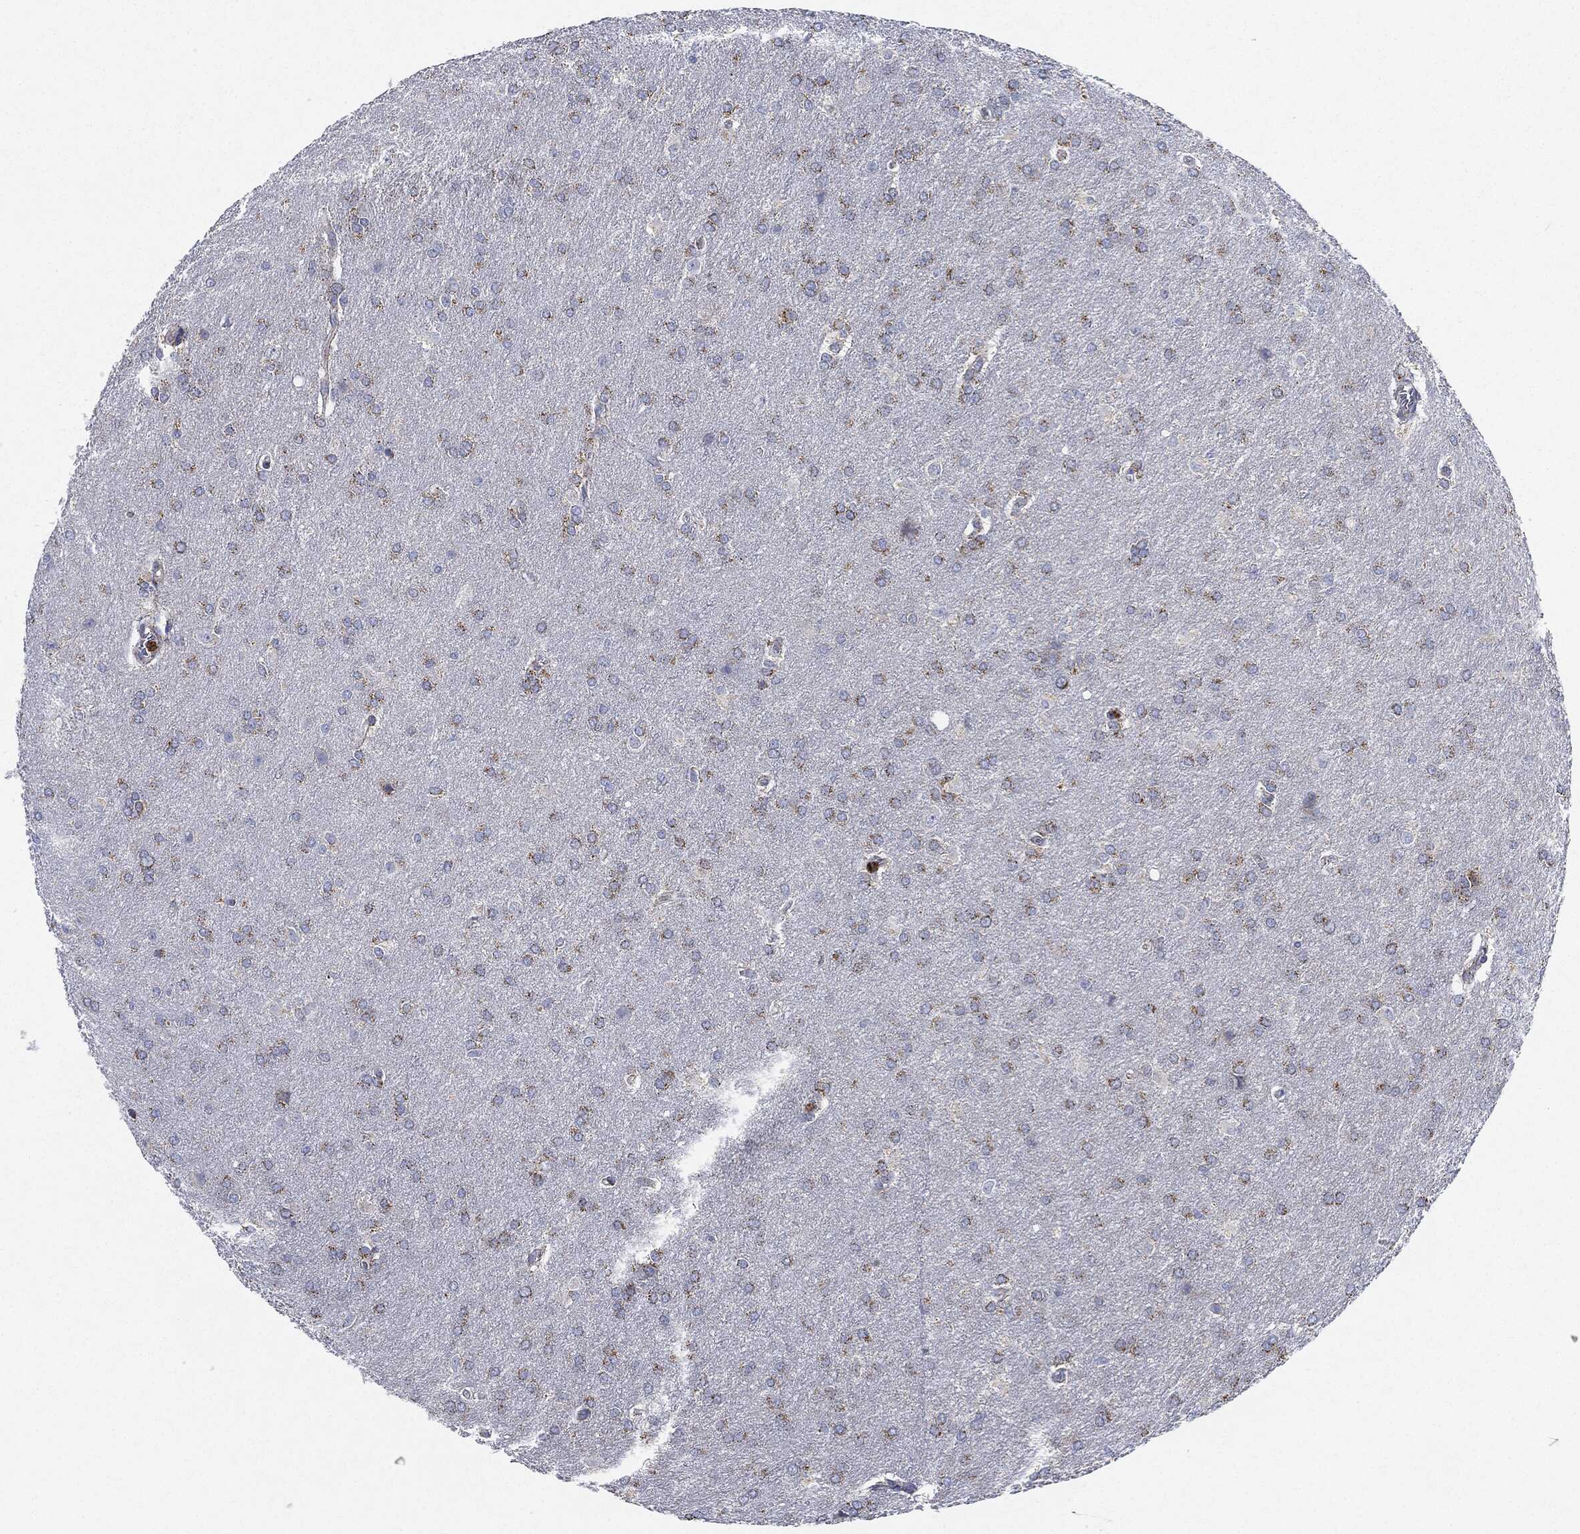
{"staining": {"intensity": "moderate", "quantity": "25%-75%", "location": "cytoplasmic/membranous"}, "tissue": "glioma", "cell_type": "Tumor cells", "image_type": "cancer", "snomed": [{"axis": "morphology", "description": "Glioma, malignant, Low grade"}, {"axis": "topography", "description": "Brain"}], "caption": "Immunohistochemical staining of low-grade glioma (malignant) reveals medium levels of moderate cytoplasmic/membranous protein positivity in about 25%-75% of tumor cells.", "gene": "CAPN15", "patient": {"sex": "female", "age": 32}}